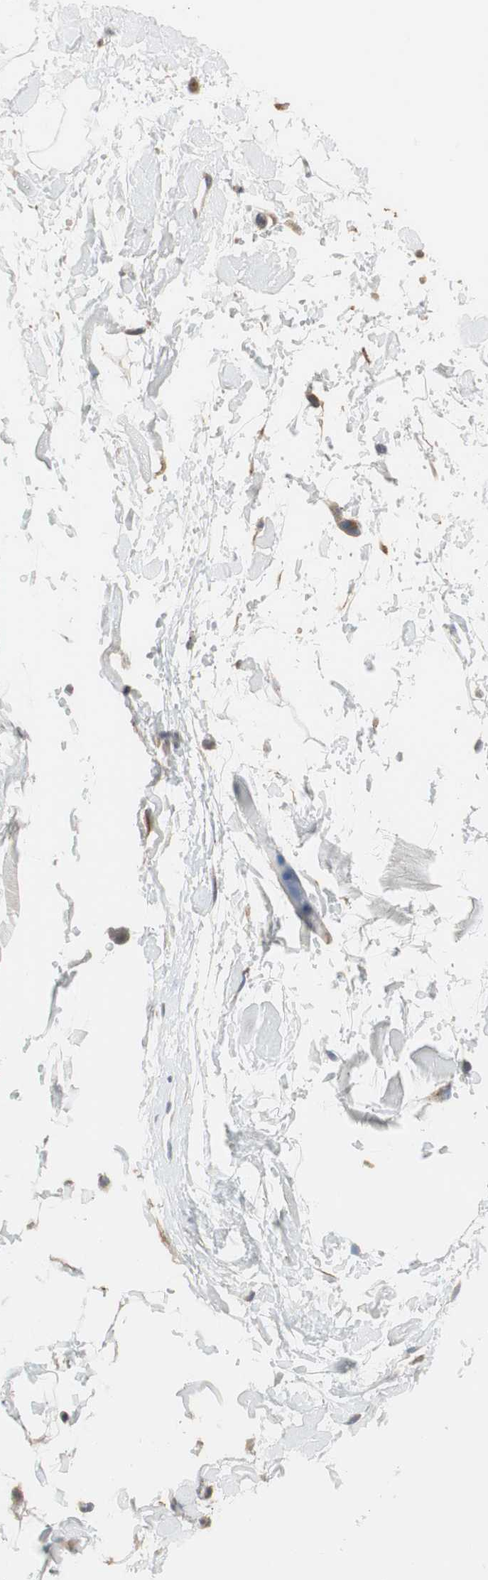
{"staining": {"intensity": "moderate", "quantity": "<25%", "location": "cytoplasmic/membranous"}, "tissue": "adipose tissue", "cell_type": "Adipocytes", "image_type": "normal", "snomed": [{"axis": "morphology", "description": "Normal tissue, NOS"}, {"axis": "topography", "description": "Soft tissue"}], "caption": "Benign adipose tissue was stained to show a protein in brown. There is low levels of moderate cytoplasmic/membranous staining in approximately <25% of adipocytes.", "gene": "ALPL", "patient": {"sex": "male", "age": 72}}